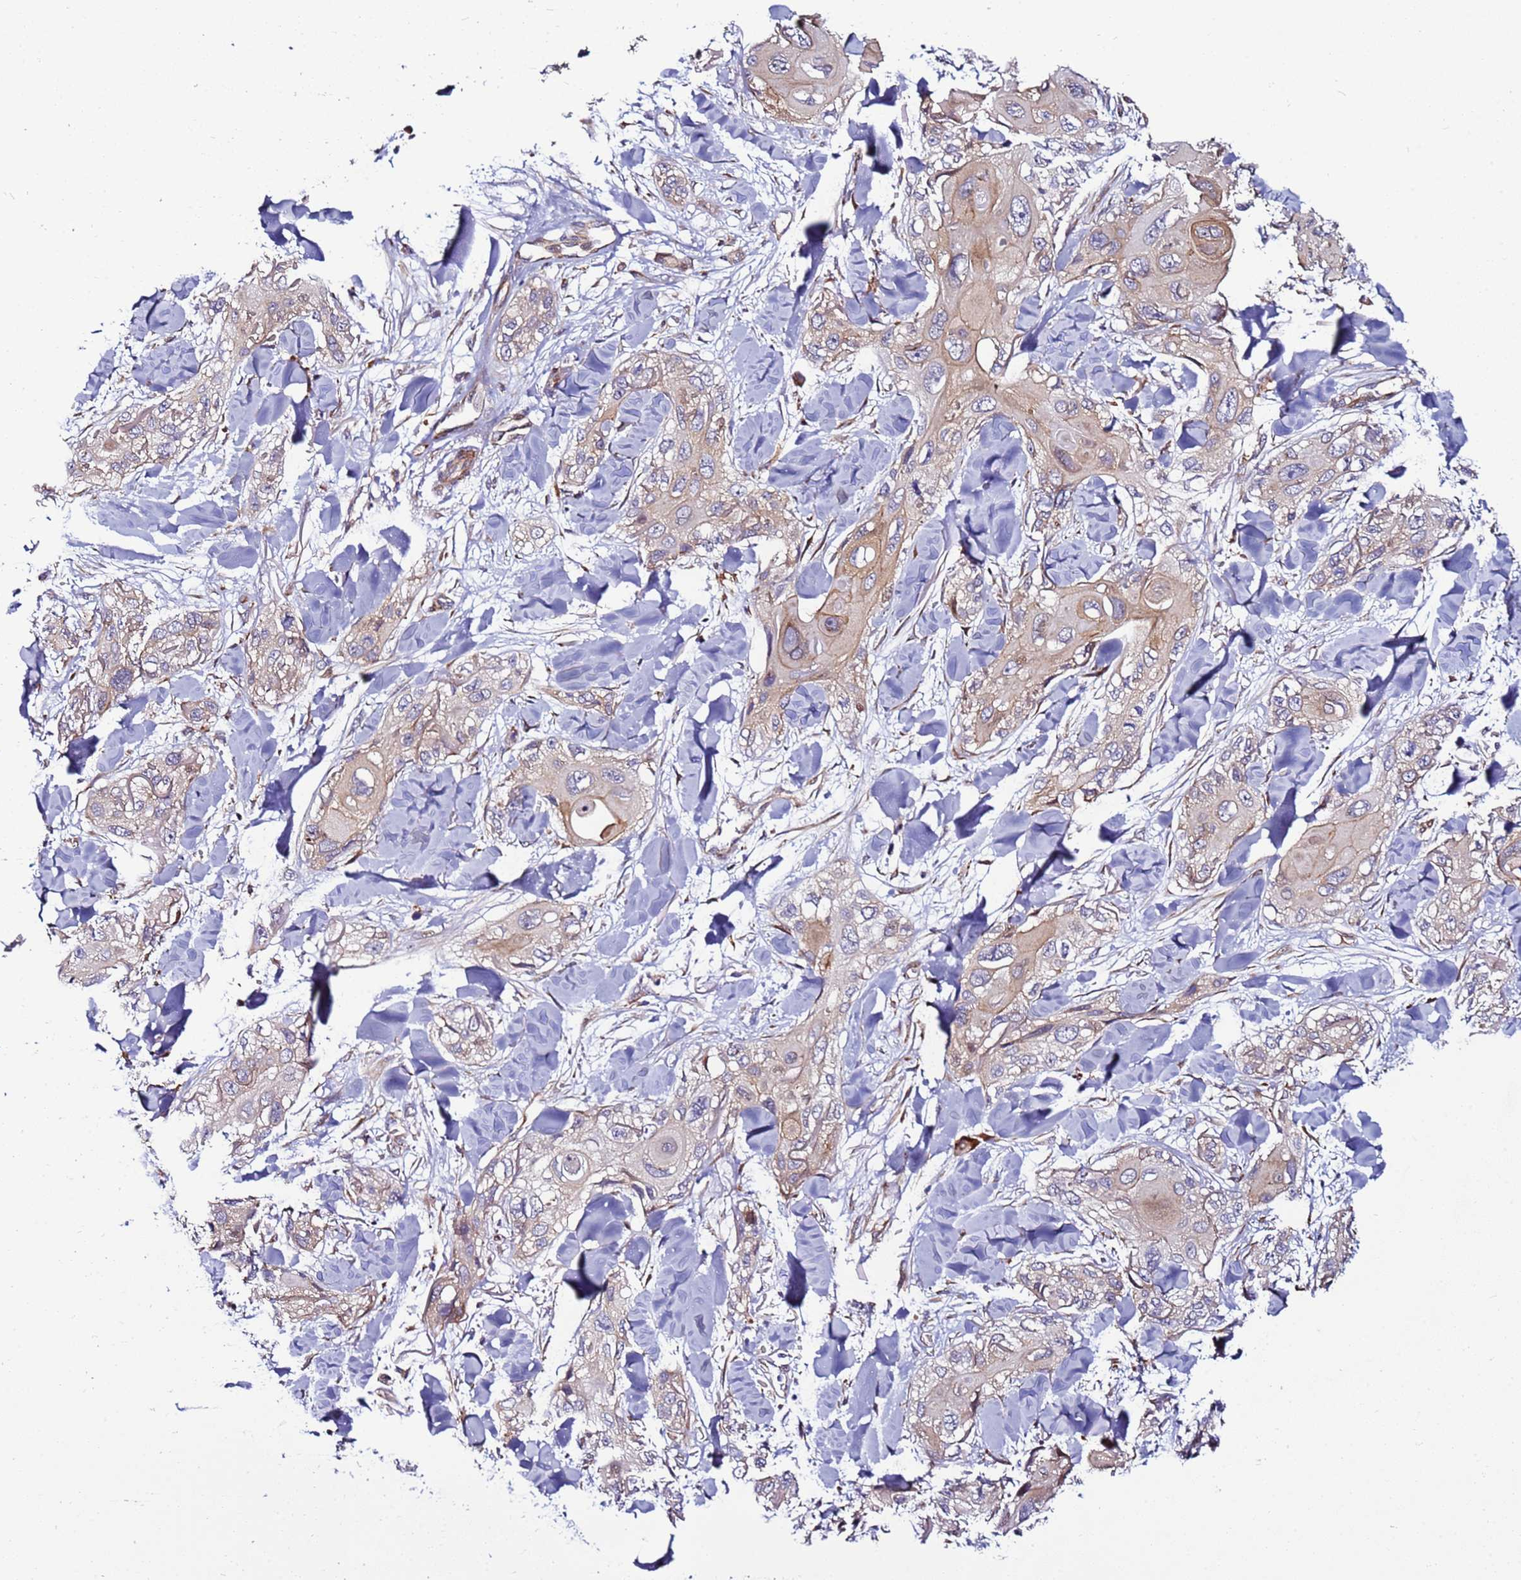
{"staining": {"intensity": "weak", "quantity": "<25%", "location": "cytoplasmic/membranous"}, "tissue": "skin cancer", "cell_type": "Tumor cells", "image_type": "cancer", "snomed": [{"axis": "morphology", "description": "Normal tissue, NOS"}, {"axis": "morphology", "description": "Squamous cell carcinoma, NOS"}, {"axis": "topography", "description": "Skin"}], "caption": "A photomicrograph of squamous cell carcinoma (skin) stained for a protein exhibits no brown staining in tumor cells.", "gene": "MCRIP1", "patient": {"sex": "male", "age": 72}}